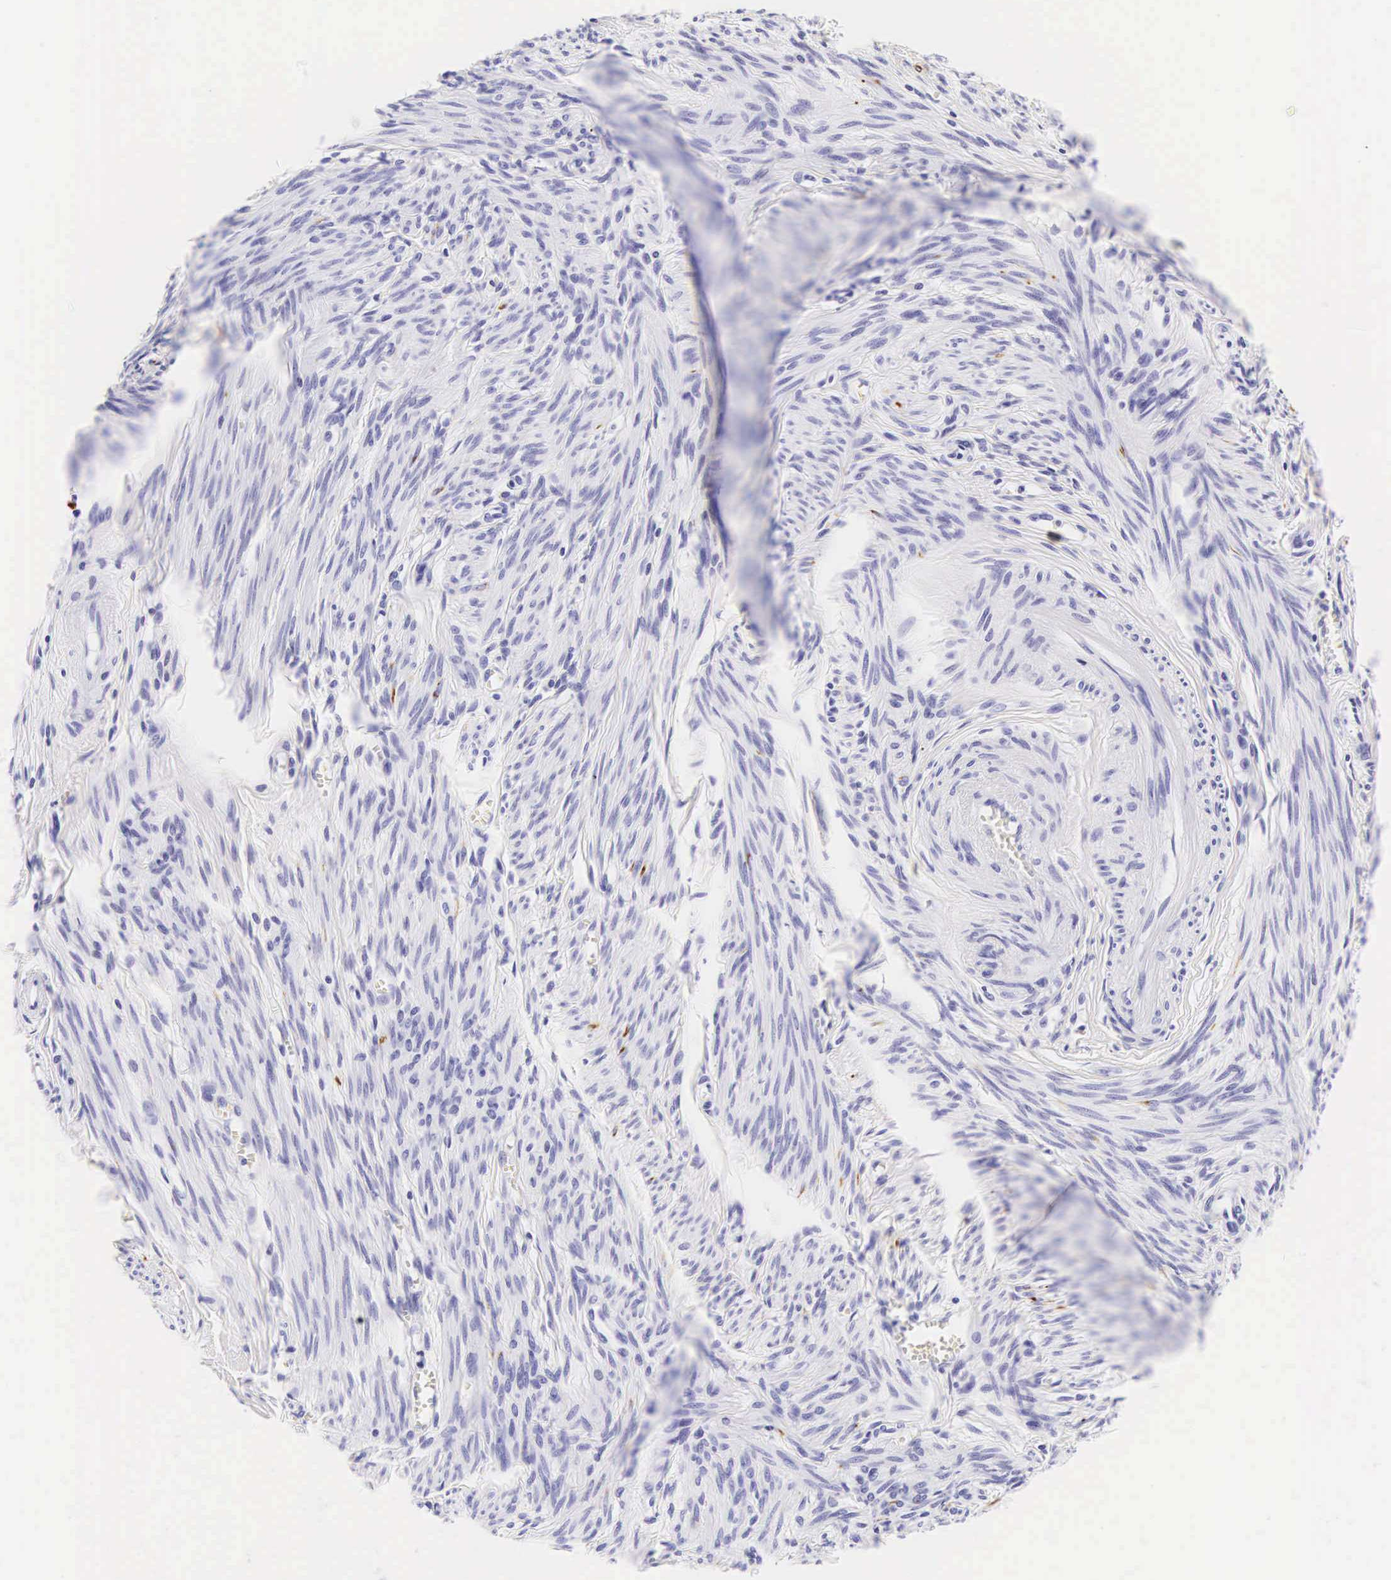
{"staining": {"intensity": "negative", "quantity": "none", "location": "none"}, "tissue": "endometrial cancer", "cell_type": "Tumor cells", "image_type": "cancer", "snomed": [{"axis": "morphology", "description": "Adenocarcinoma, NOS"}, {"axis": "topography", "description": "Endometrium"}], "caption": "IHC image of endometrial cancer (adenocarcinoma) stained for a protein (brown), which displays no positivity in tumor cells.", "gene": "KRT18", "patient": {"sex": "female", "age": 76}}